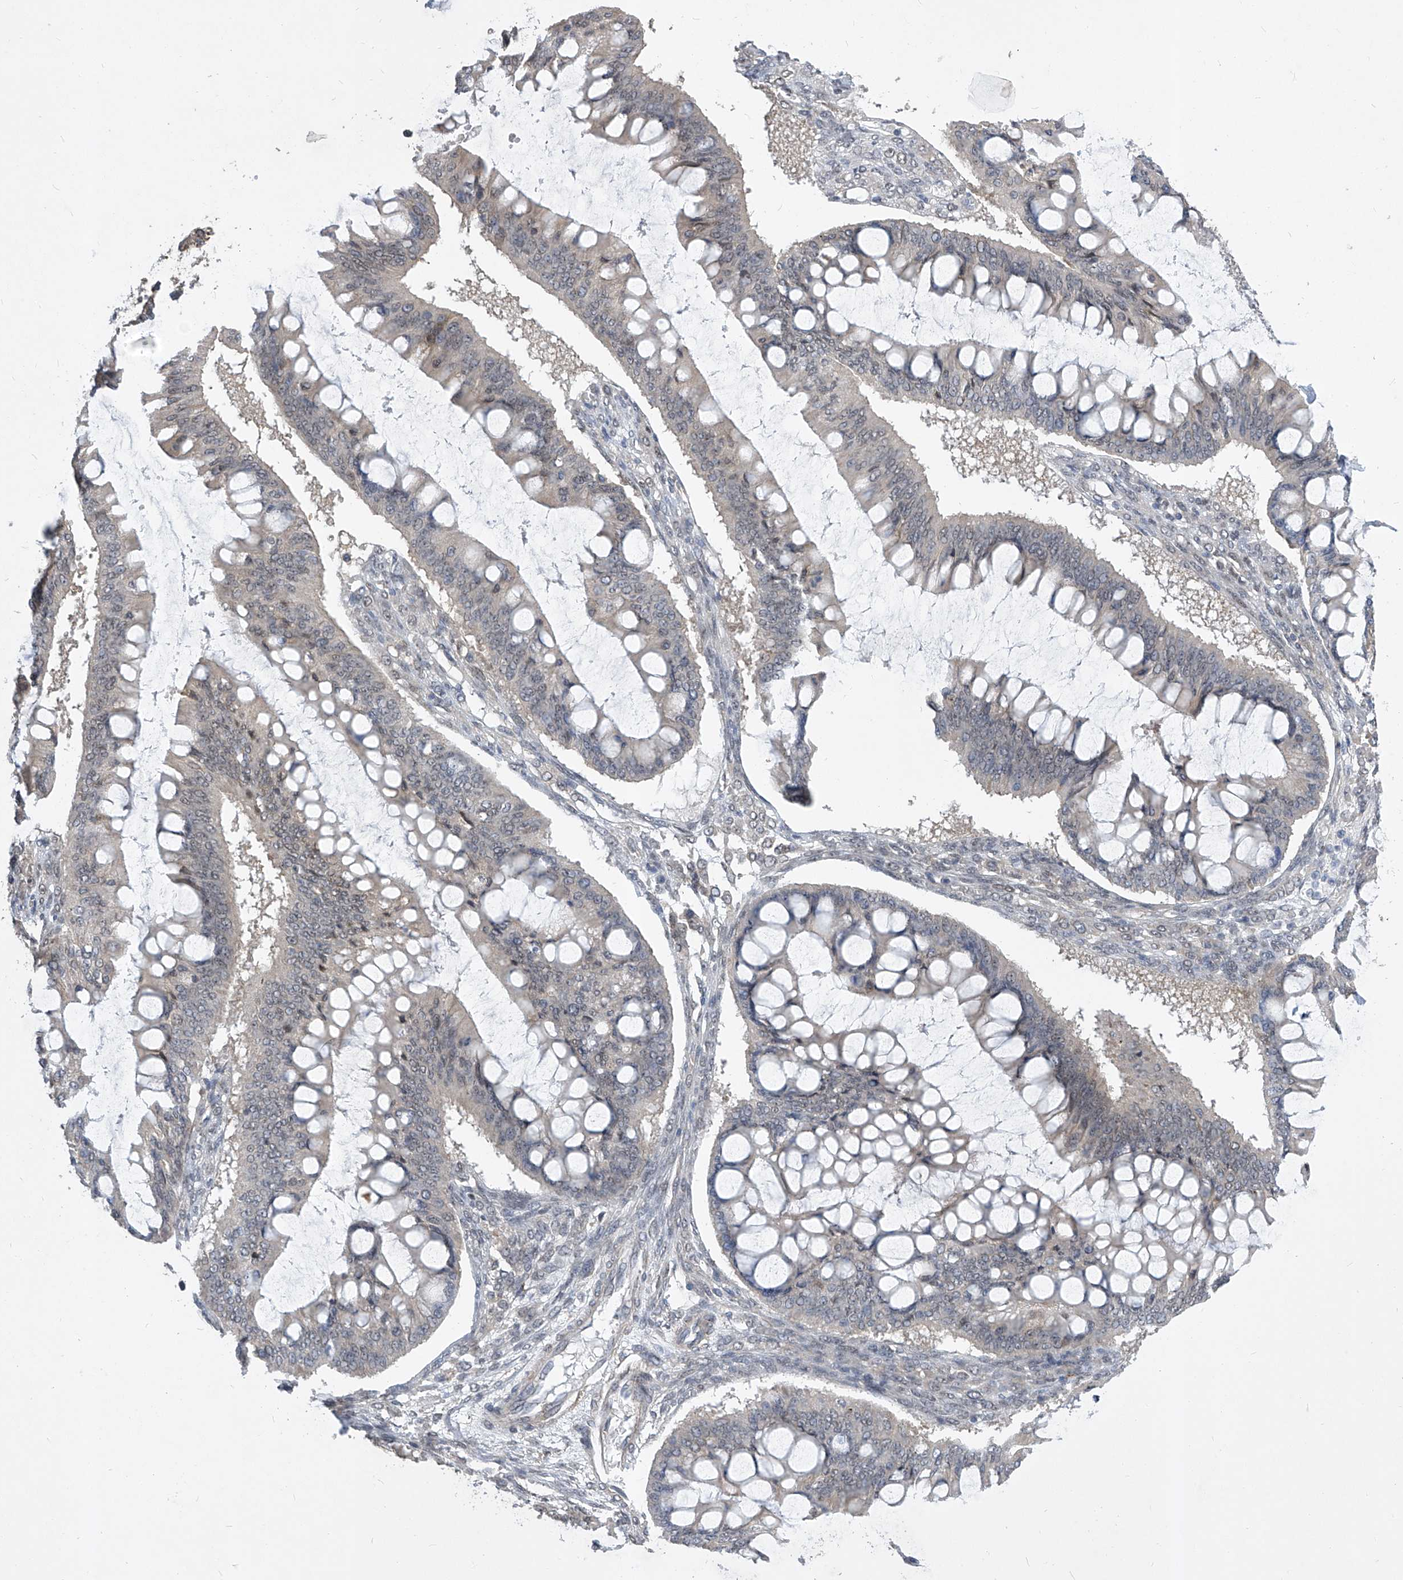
{"staining": {"intensity": "moderate", "quantity": "<25%", "location": "cytoplasmic/membranous"}, "tissue": "ovarian cancer", "cell_type": "Tumor cells", "image_type": "cancer", "snomed": [{"axis": "morphology", "description": "Cystadenocarcinoma, mucinous, NOS"}, {"axis": "topography", "description": "Ovary"}], "caption": "Ovarian mucinous cystadenocarcinoma stained with immunohistochemistry (IHC) displays moderate cytoplasmic/membranous staining in about <25% of tumor cells.", "gene": "CETN2", "patient": {"sex": "female", "age": 73}}